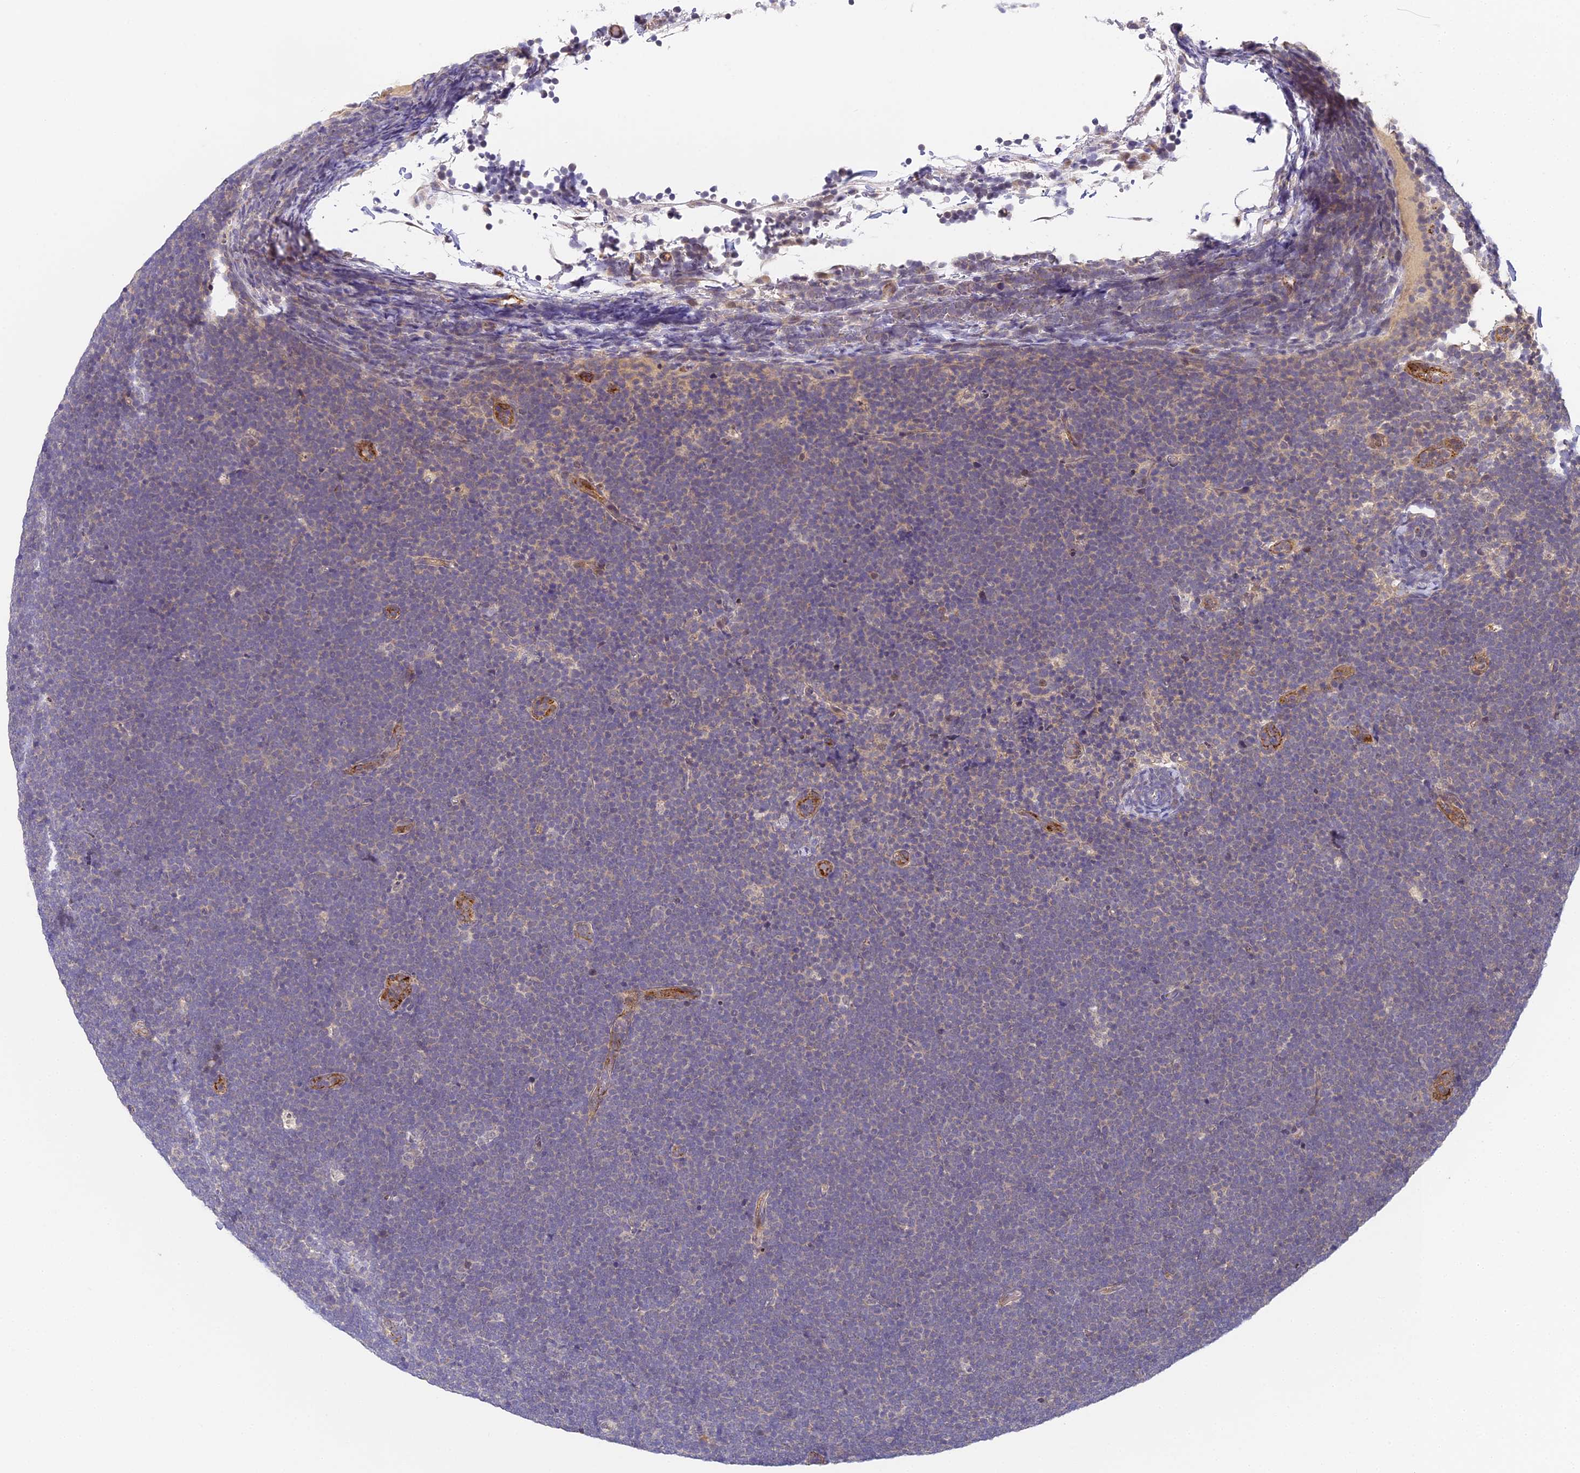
{"staining": {"intensity": "negative", "quantity": "none", "location": "none"}, "tissue": "lymphoma", "cell_type": "Tumor cells", "image_type": "cancer", "snomed": [{"axis": "morphology", "description": "Malignant lymphoma, non-Hodgkin's type, High grade"}, {"axis": "topography", "description": "Lymph node"}], "caption": "DAB (3,3'-diaminobenzidine) immunohistochemical staining of human malignant lymphoma, non-Hodgkin's type (high-grade) displays no significant positivity in tumor cells.", "gene": "DNAAF10", "patient": {"sex": "male", "age": 13}}